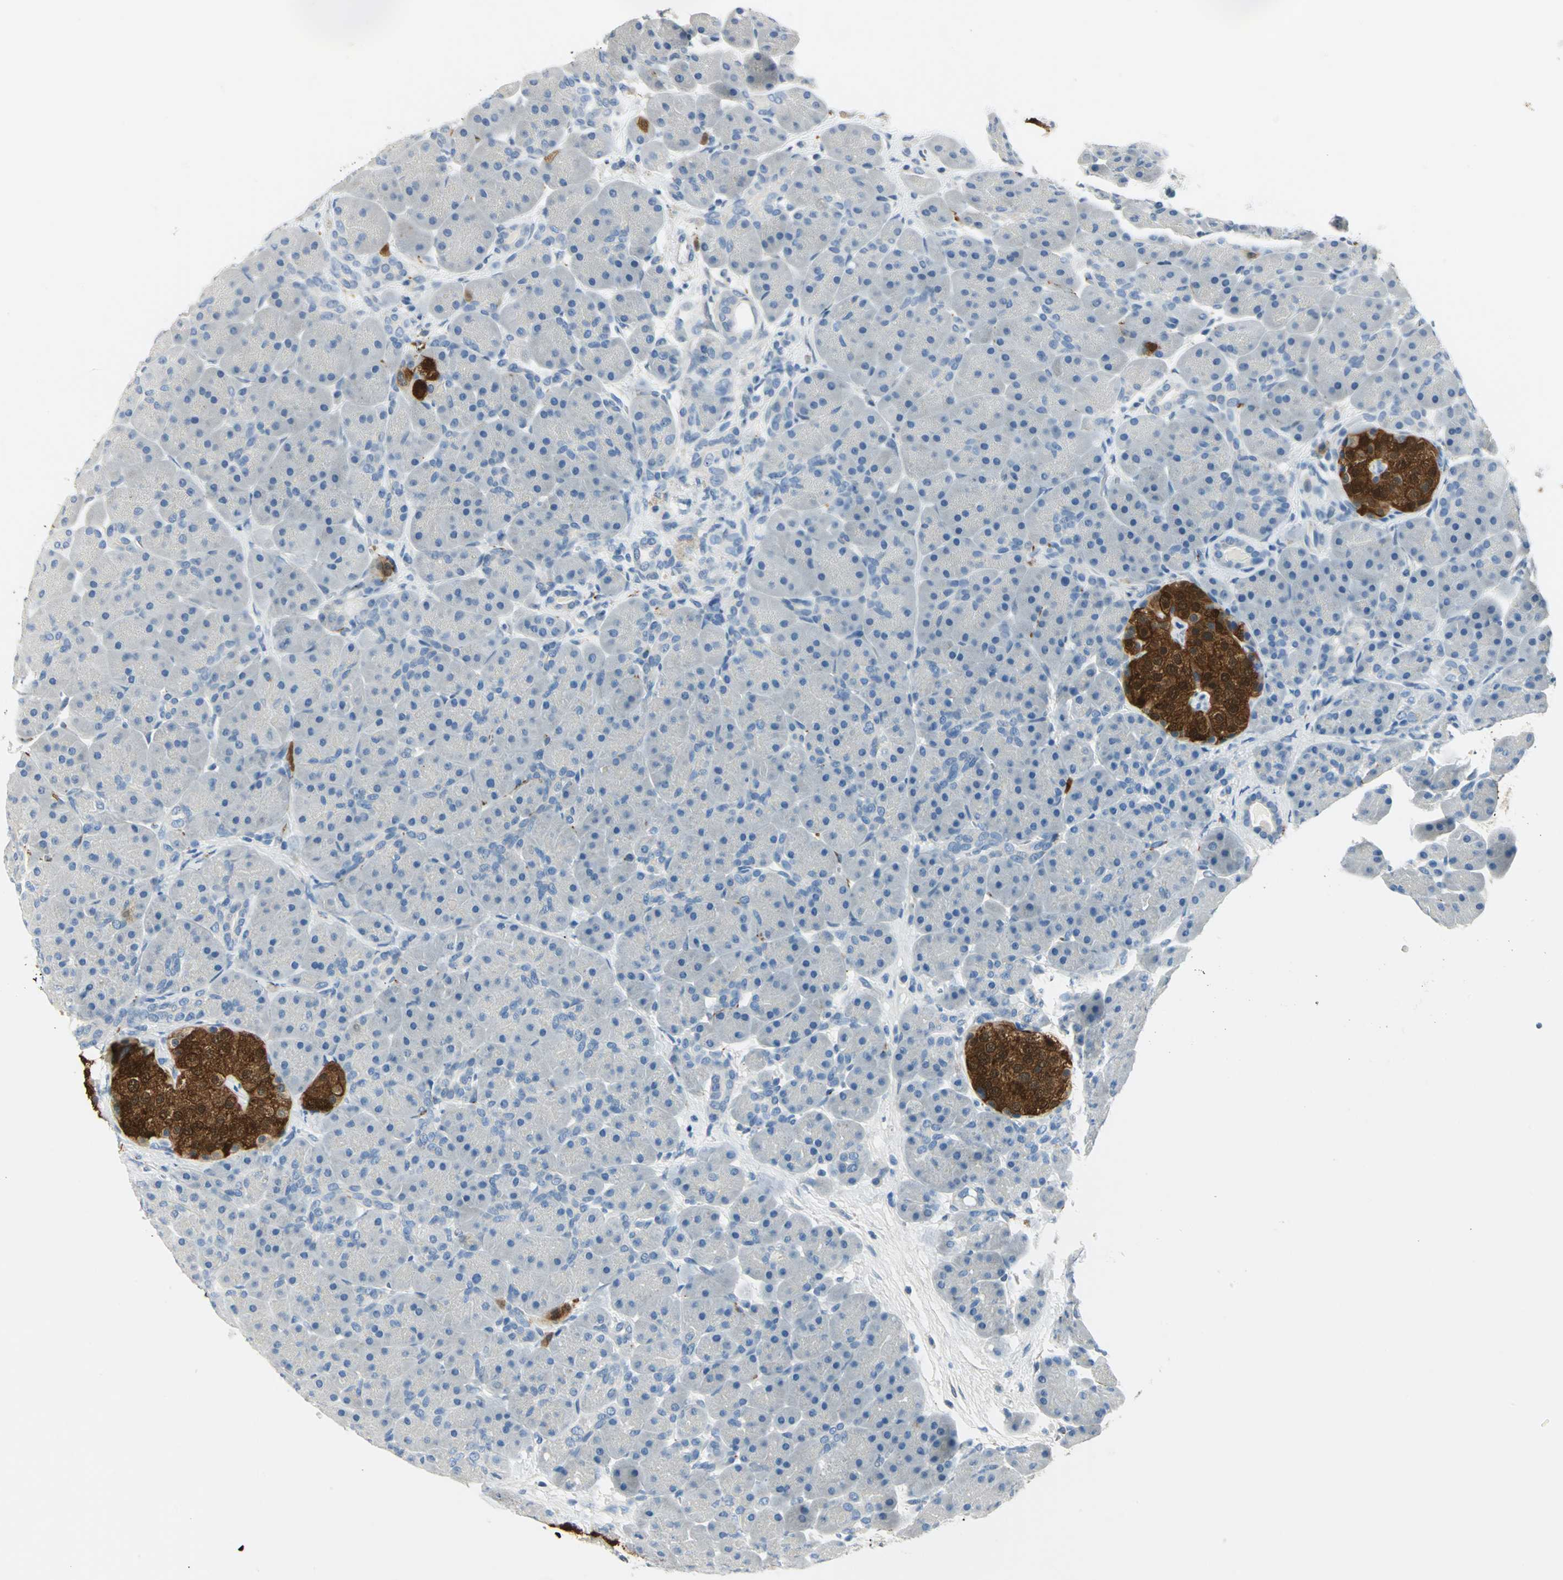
{"staining": {"intensity": "negative", "quantity": "none", "location": "none"}, "tissue": "pancreas", "cell_type": "Exocrine glandular cells", "image_type": "normal", "snomed": [{"axis": "morphology", "description": "Normal tissue, NOS"}, {"axis": "topography", "description": "Pancreas"}], "caption": "Exocrine glandular cells show no significant staining in normal pancreas.", "gene": "UCHL1", "patient": {"sex": "male", "age": 66}}